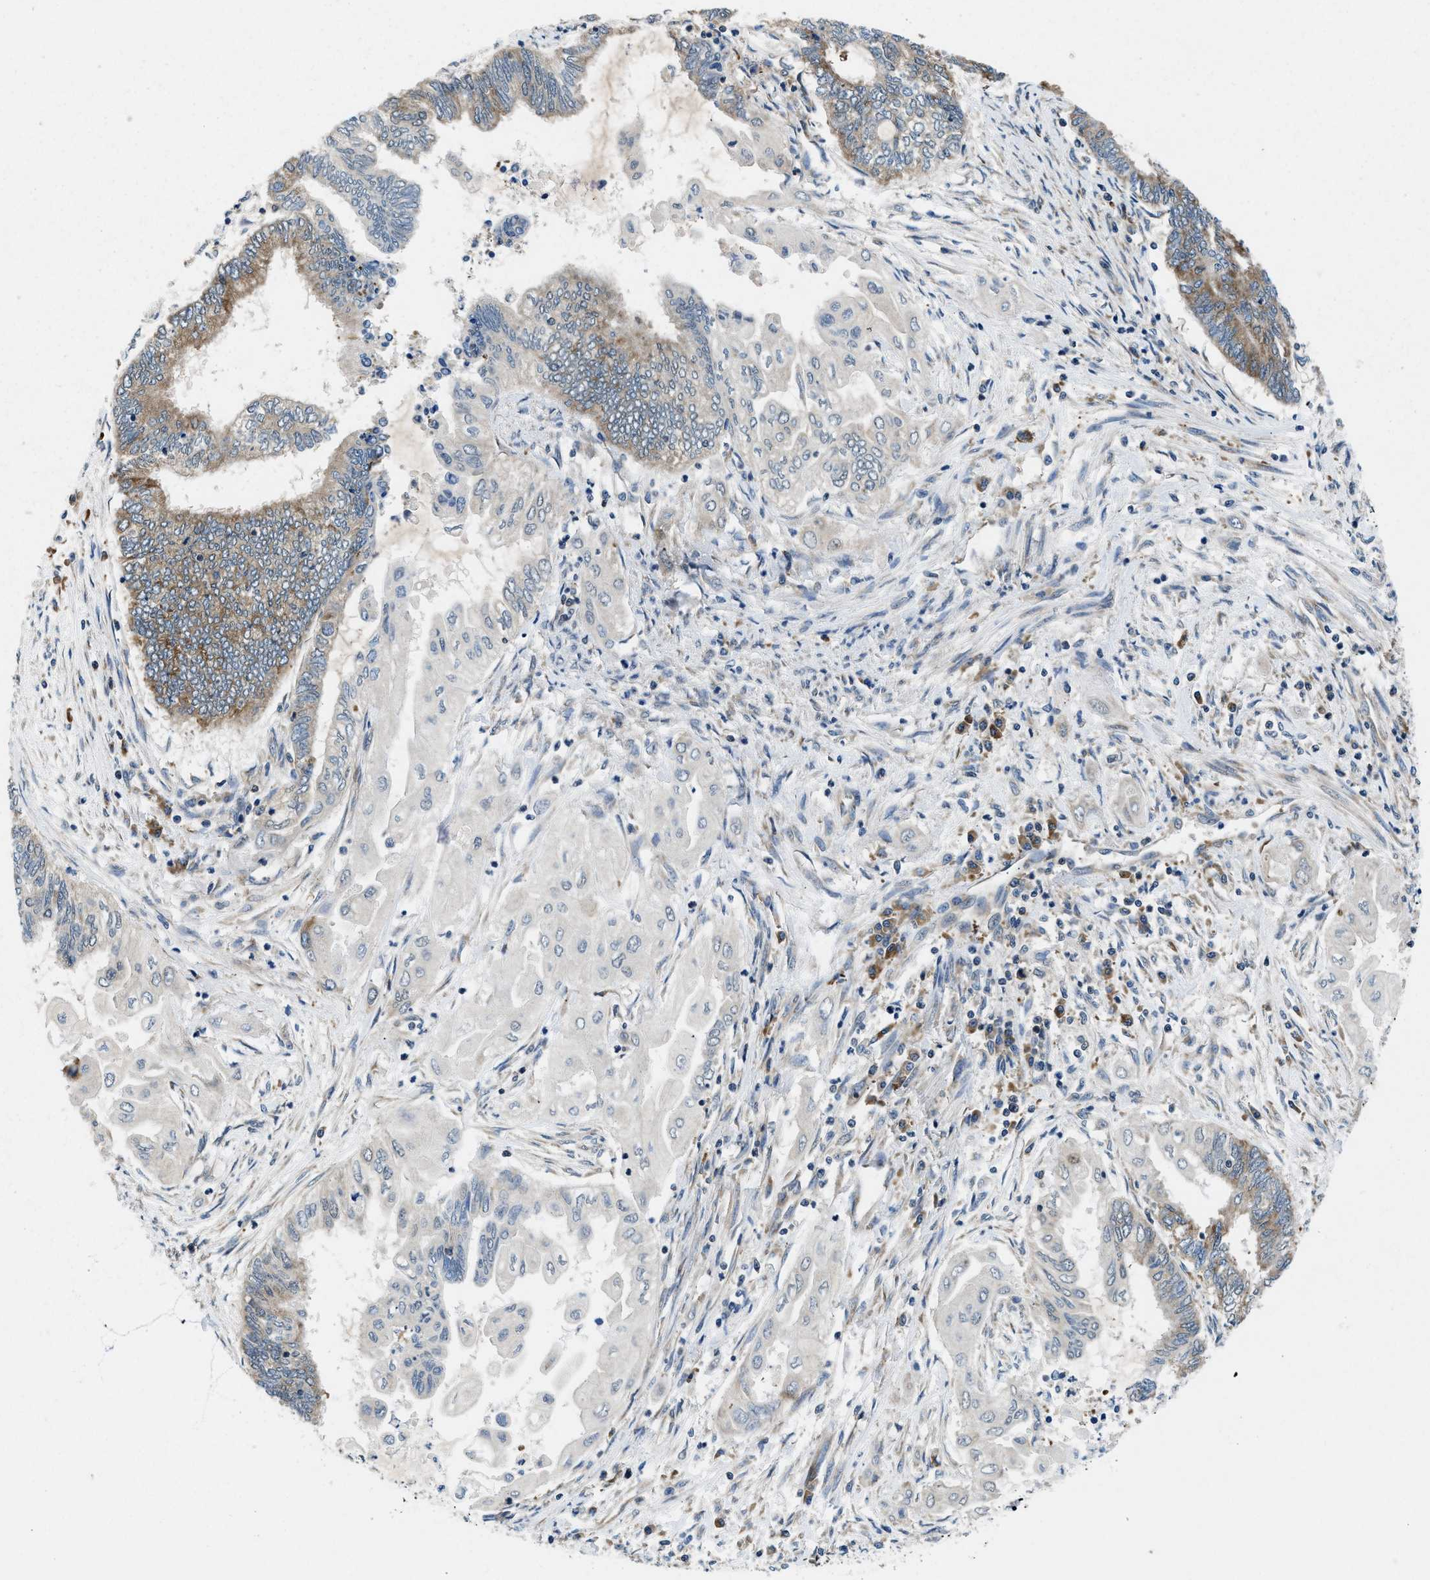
{"staining": {"intensity": "weak", "quantity": "25%-75%", "location": "cytoplasmic/membranous"}, "tissue": "endometrial cancer", "cell_type": "Tumor cells", "image_type": "cancer", "snomed": [{"axis": "morphology", "description": "Adenocarcinoma, NOS"}, {"axis": "topography", "description": "Uterus"}, {"axis": "topography", "description": "Endometrium"}], "caption": "The histopathology image displays immunohistochemical staining of adenocarcinoma (endometrial). There is weak cytoplasmic/membranous staining is identified in approximately 25%-75% of tumor cells.", "gene": "PA2G4", "patient": {"sex": "female", "age": 70}}